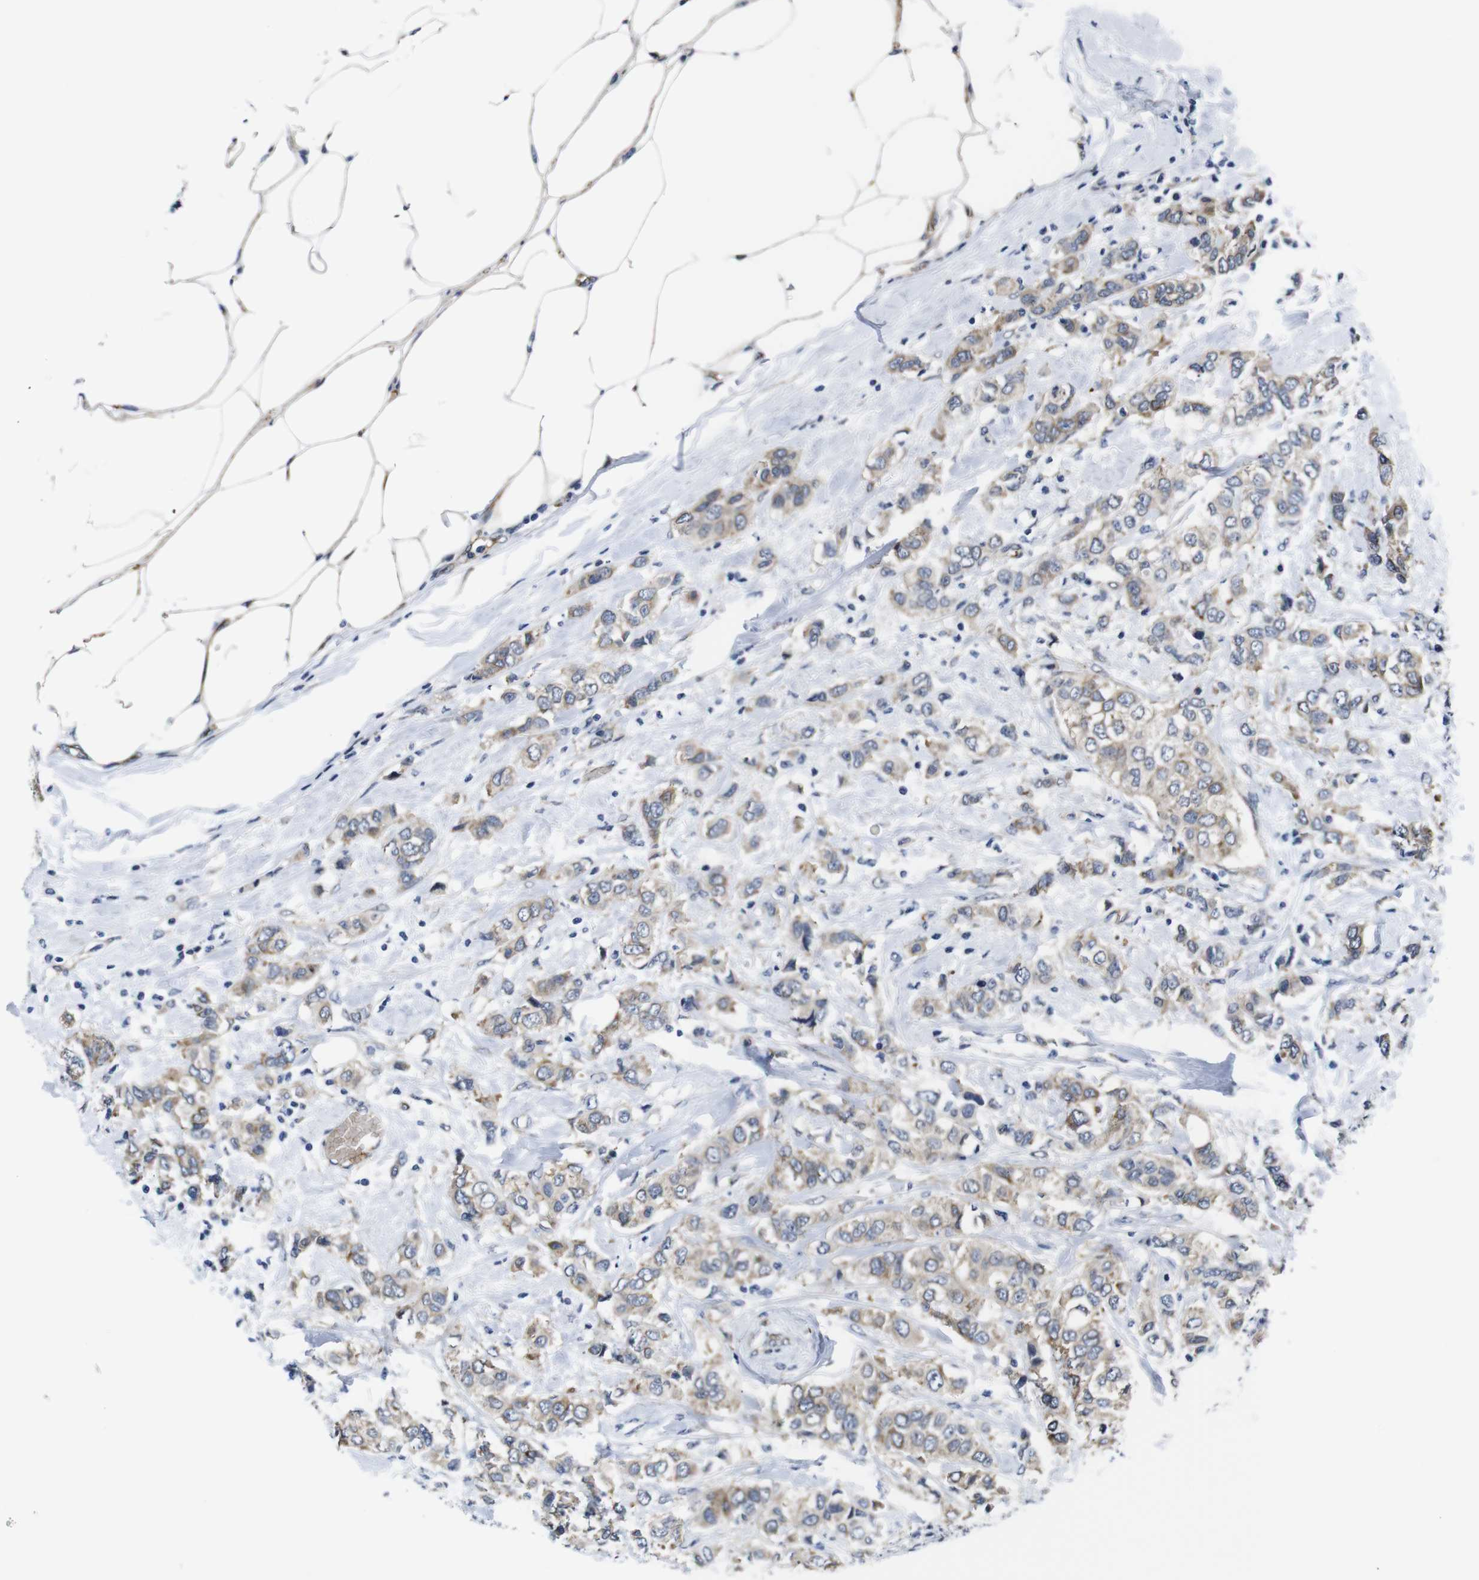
{"staining": {"intensity": "weak", "quantity": ">75%", "location": "cytoplasmic/membranous"}, "tissue": "breast cancer", "cell_type": "Tumor cells", "image_type": "cancer", "snomed": [{"axis": "morphology", "description": "Duct carcinoma"}, {"axis": "topography", "description": "Breast"}], "caption": "Approximately >75% of tumor cells in human breast cancer show weak cytoplasmic/membranous protein expression as visualized by brown immunohistochemical staining.", "gene": "SOCS3", "patient": {"sex": "female", "age": 50}}